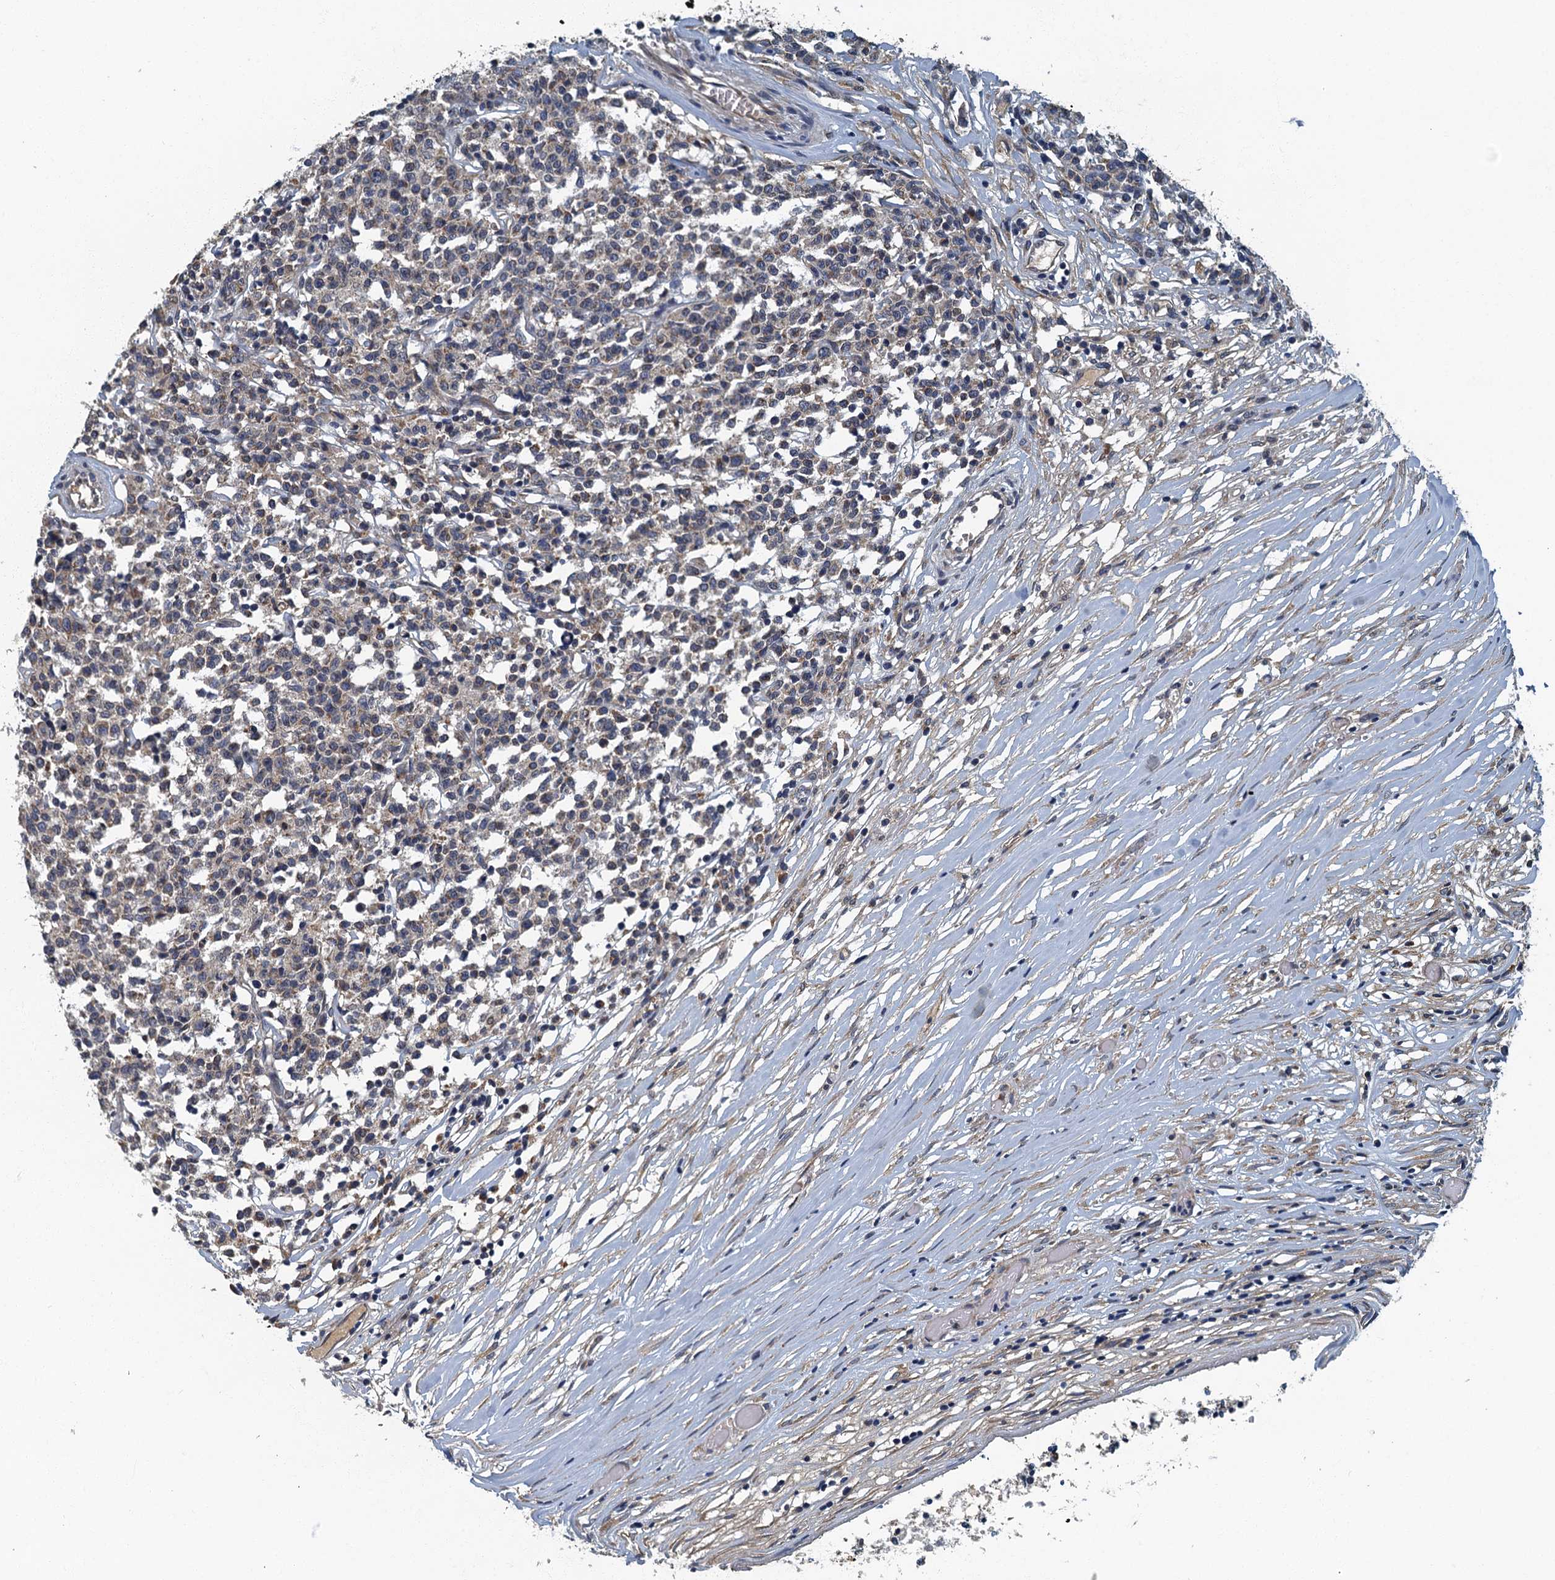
{"staining": {"intensity": "weak", "quantity": "25%-75%", "location": "cytoplasmic/membranous"}, "tissue": "lymphoma", "cell_type": "Tumor cells", "image_type": "cancer", "snomed": [{"axis": "morphology", "description": "Malignant lymphoma, non-Hodgkin's type, Low grade"}, {"axis": "topography", "description": "Small intestine"}], "caption": "High-power microscopy captured an IHC photomicrograph of lymphoma, revealing weak cytoplasmic/membranous positivity in approximately 25%-75% of tumor cells. (IHC, brightfield microscopy, high magnification).", "gene": "DDX49", "patient": {"sex": "female", "age": 59}}